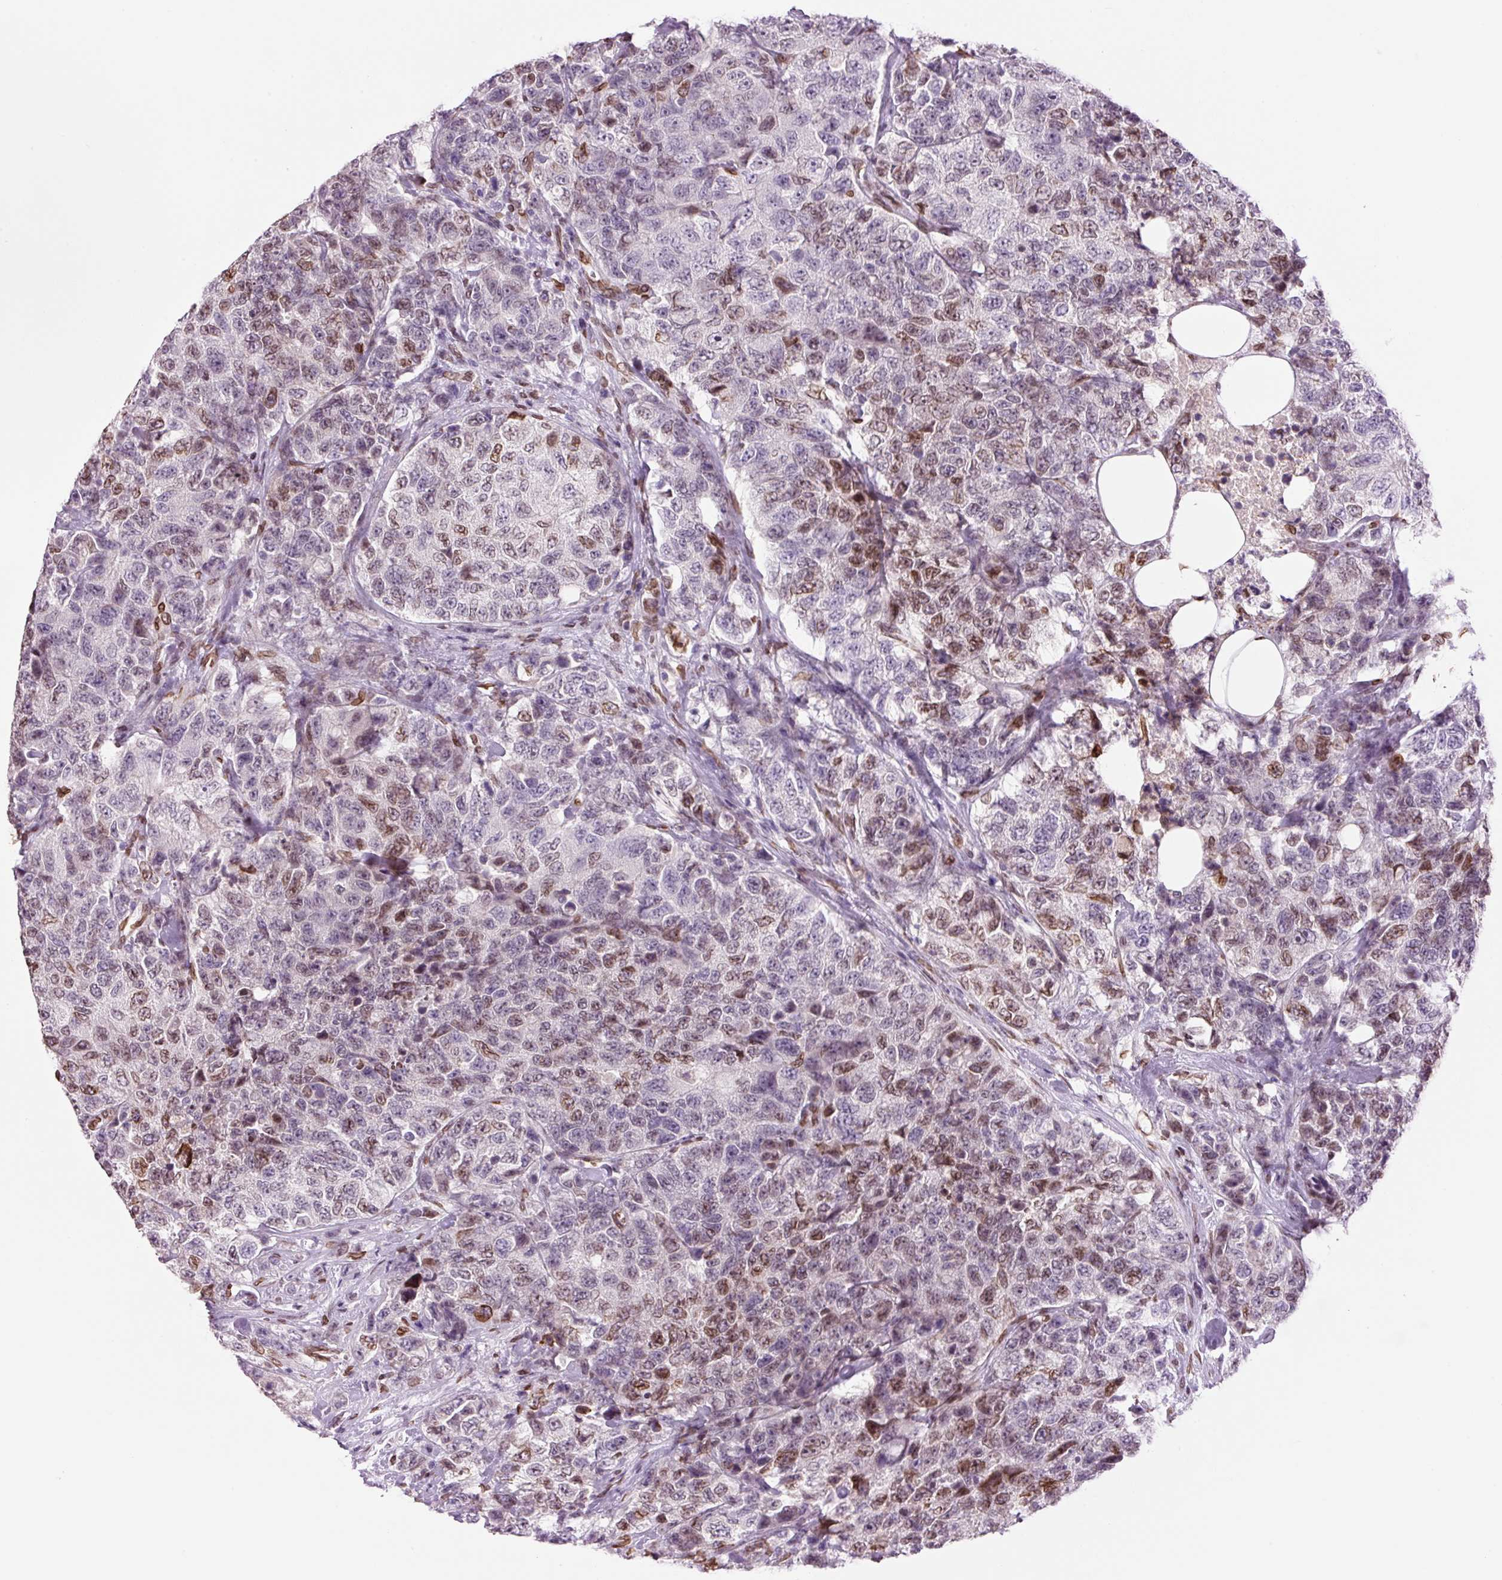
{"staining": {"intensity": "moderate", "quantity": "25%-75%", "location": "nuclear"}, "tissue": "urothelial cancer", "cell_type": "Tumor cells", "image_type": "cancer", "snomed": [{"axis": "morphology", "description": "Urothelial carcinoma, High grade"}, {"axis": "topography", "description": "Urinary bladder"}], "caption": "The image reveals immunohistochemical staining of high-grade urothelial carcinoma. There is moderate nuclear expression is identified in approximately 25%-75% of tumor cells.", "gene": "ZNF224", "patient": {"sex": "female", "age": 78}}